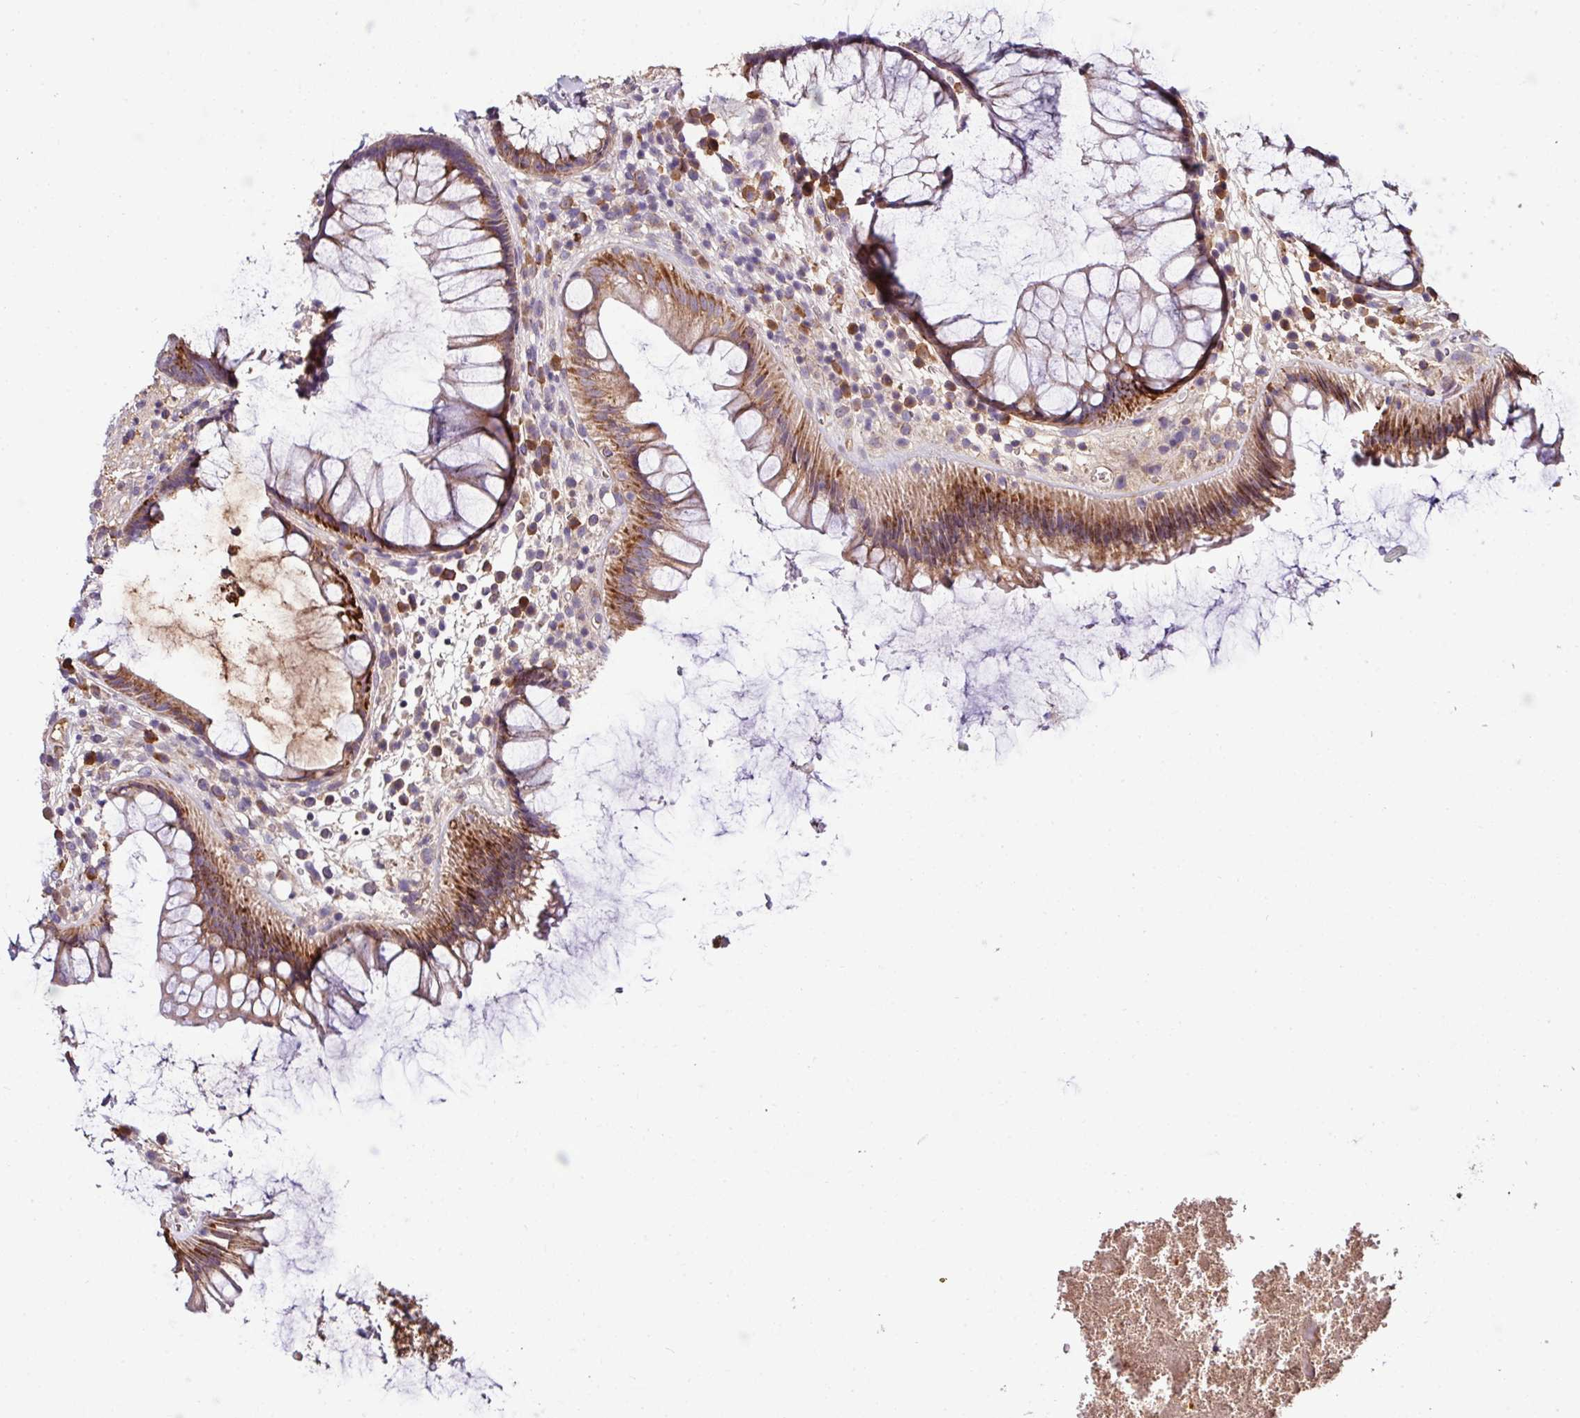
{"staining": {"intensity": "strong", "quantity": ">75%", "location": "cytoplasmic/membranous"}, "tissue": "rectum", "cell_type": "Glandular cells", "image_type": "normal", "snomed": [{"axis": "morphology", "description": "Normal tissue, NOS"}, {"axis": "topography", "description": "Rectum"}], "caption": "Approximately >75% of glandular cells in normal rectum exhibit strong cytoplasmic/membranous protein expression as visualized by brown immunohistochemical staining.", "gene": "CPD", "patient": {"sex": "male", "age": 51}}